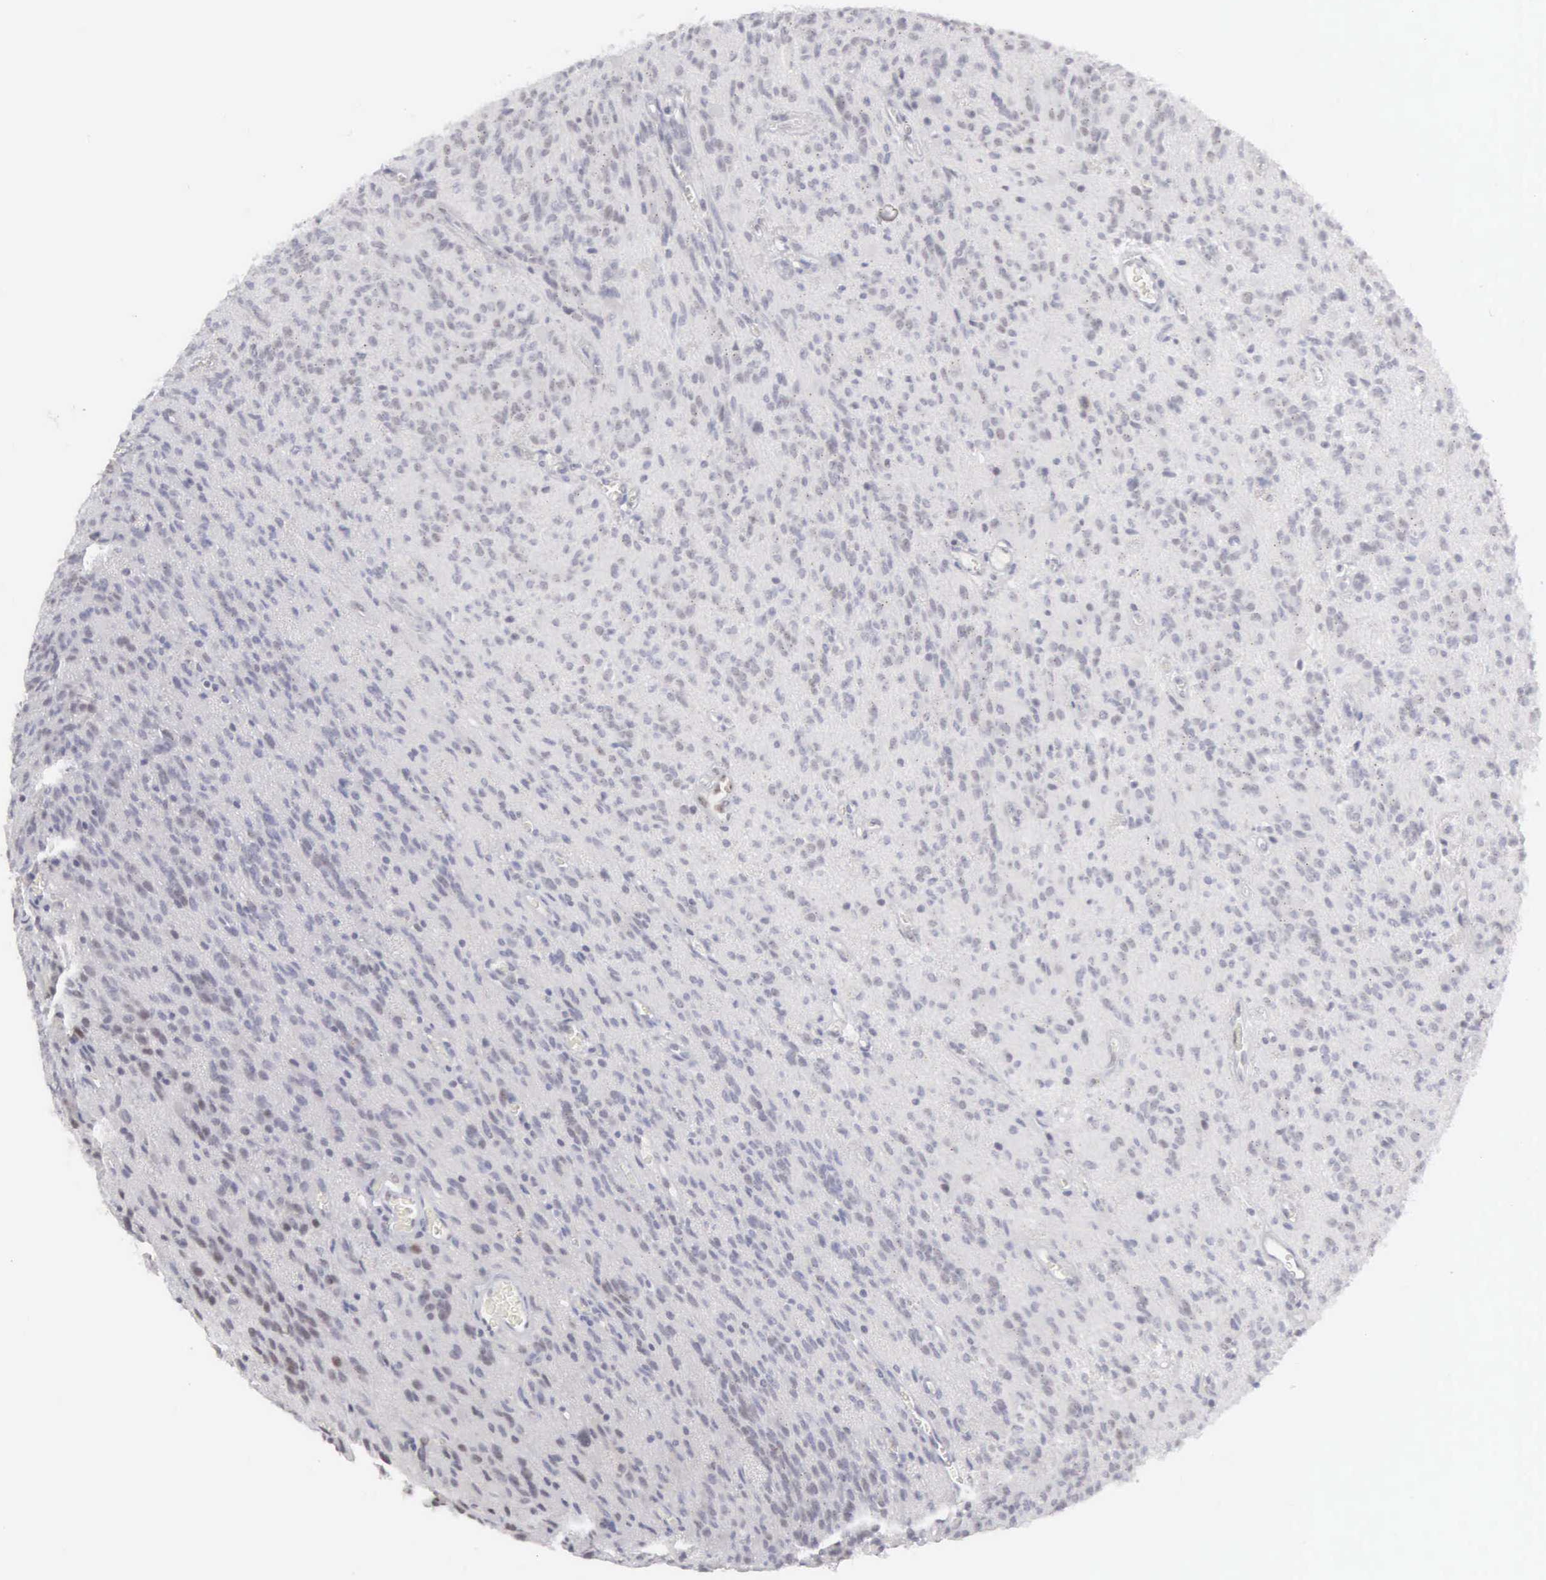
{"staining": {"intensity": "weak", "quantity": "<25%", "location": "nuclear"}, "tissue": "glioma", "cell_type": "Tumor cells", "image_type": "cancer", "snomed": [{"axis": "morphology", "description": "Glioma, malignant, Low grade"}, {"axis": "topography", "description": "Brain"}], "caption": "DAB immunohistochemical staining of malignant glioma (low-grade) shows no significant positivity in tumor cells. (DAB IHC with hematoxylin counter stain).", "gene": "MNAT1", "patient": {"sex": "female", "age": 15}}